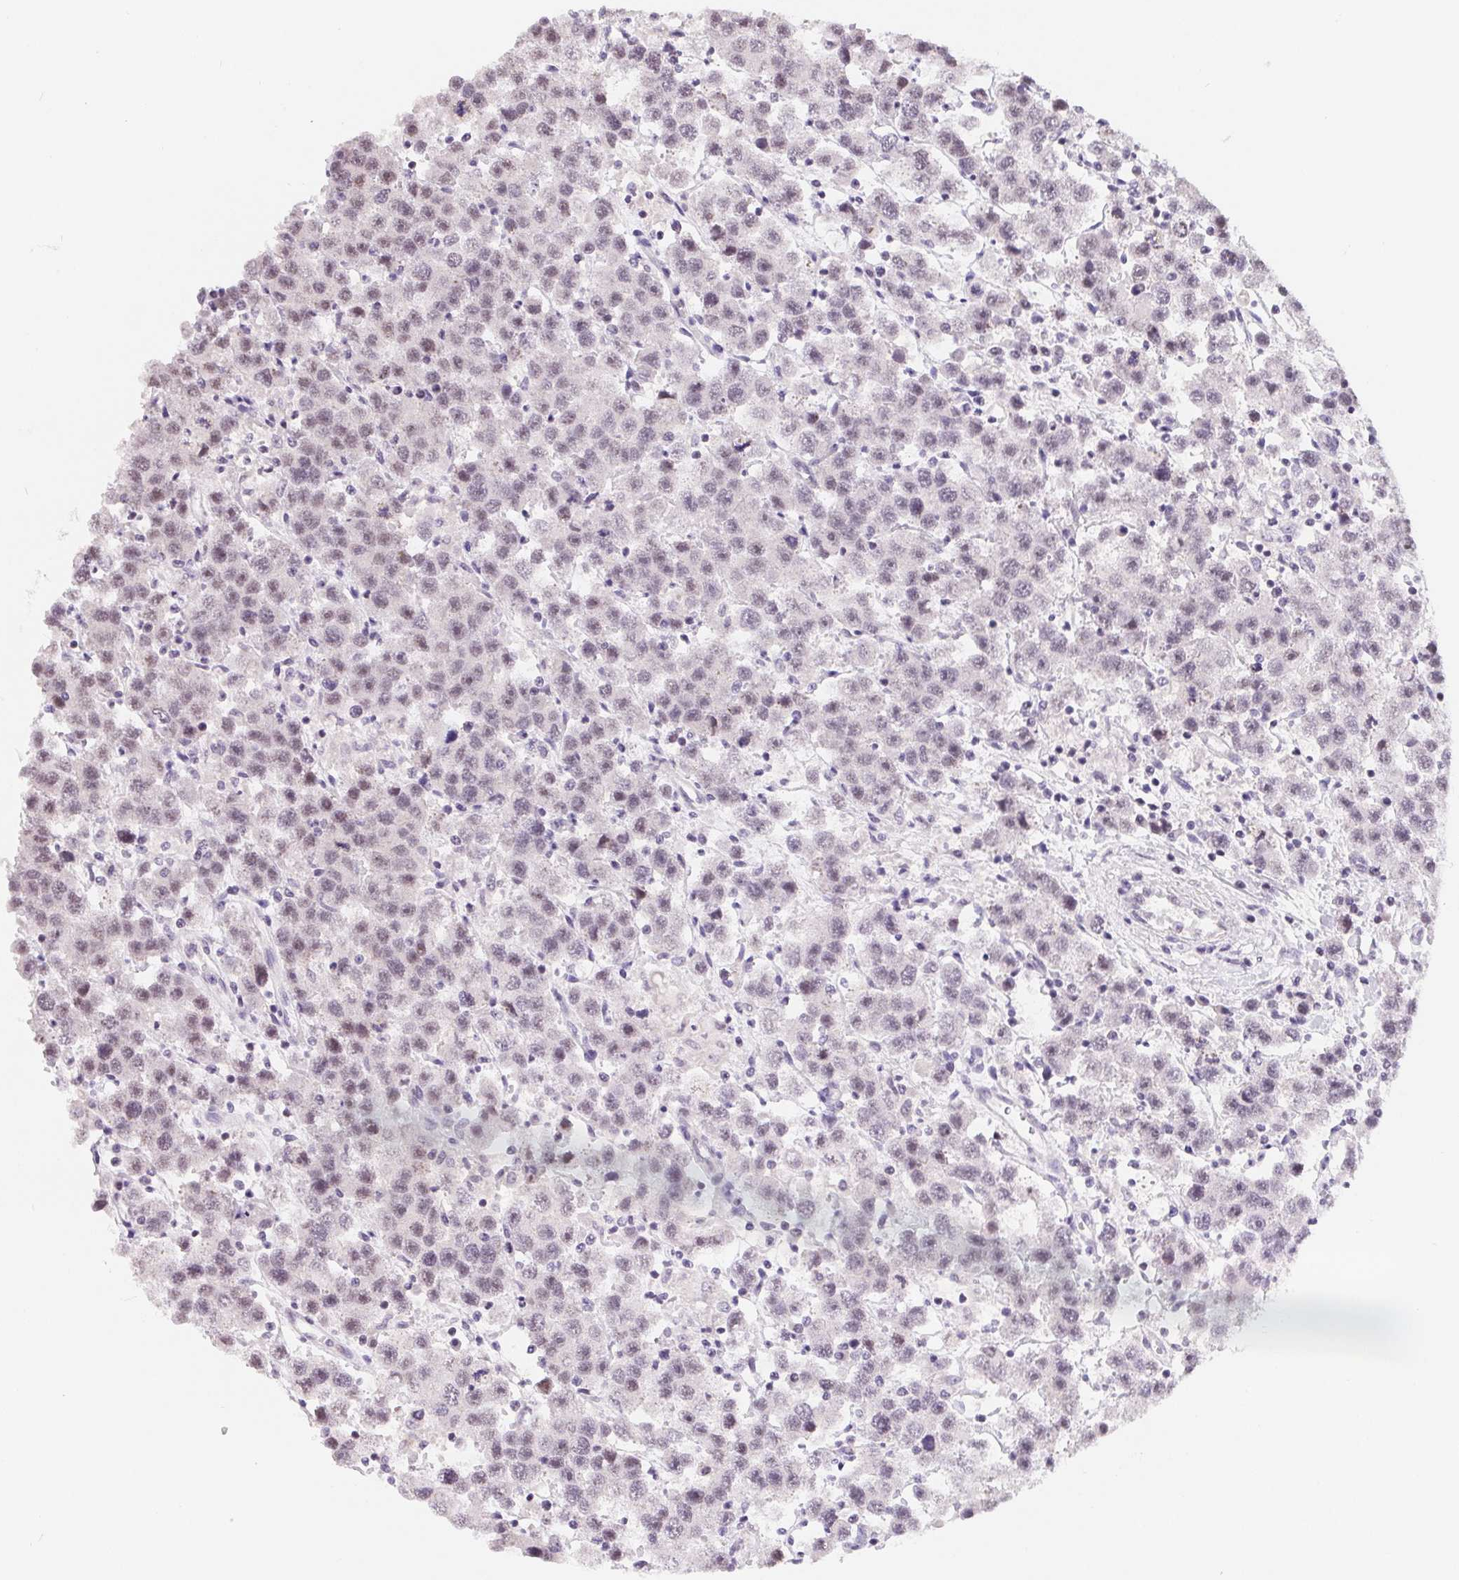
{"staining": {"intensity": "weak", "quantity": "<25%", "location": "nuclear"}, "tissue": "testis cancer", "cell_type": "Tumor cells", "image_type": "cancer", "snomed": [{"axis": "morphology", "description": "Seminoma, NOS"}, {"axis": "topography", "description": "Testis"}], "caption": "Immunohistochemistry (IHC) micrograph of human seminoma (testis) stained for a protein (brown), which reveals no expression in tumor cells.", "gene": "LCA5L", "patient": {"sex": "male", "age": 45}}